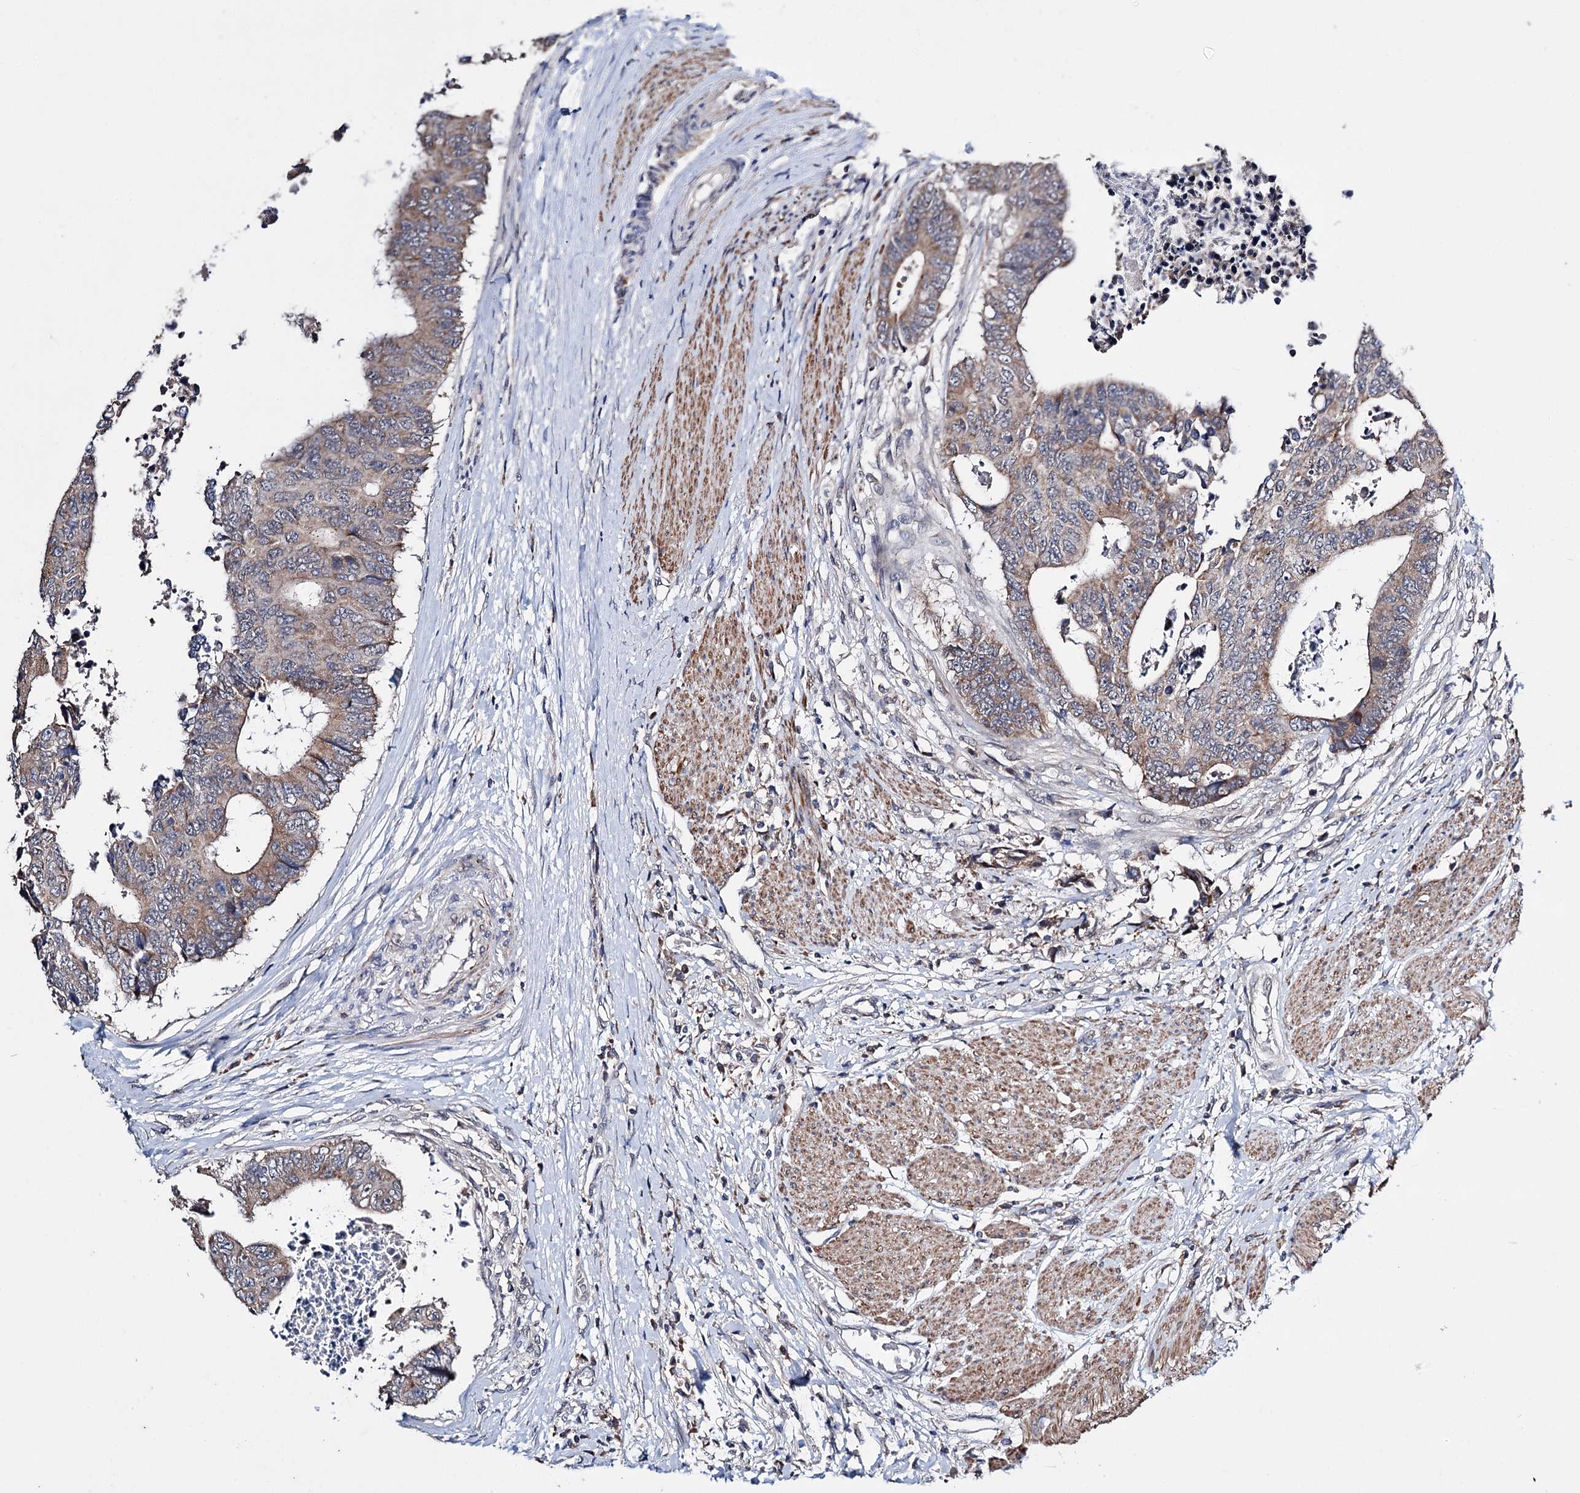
{"staining": {"intensity": "moderate", "quantity": ">75%", "location": "cytoplasmic/membranous"}, "tissue": "colorectal cancer", "cell_type": "Tumor cells", "image_type": "cancer", "snomed": [{"axis": "morphology", "description": "Adenocarcinoma, NOS"}, {"axis": "topography", "description": "Rectum"}], "caption": "DAB (3,3'-diaminobenzidine) immunohistochemical staining of colorectal cancer exhibits moderate cytoplasmic/membranous protein staining in about >75% of tumor cells.", "gene": "CLPB", "patient": {"sex": "male", "age": 84}}